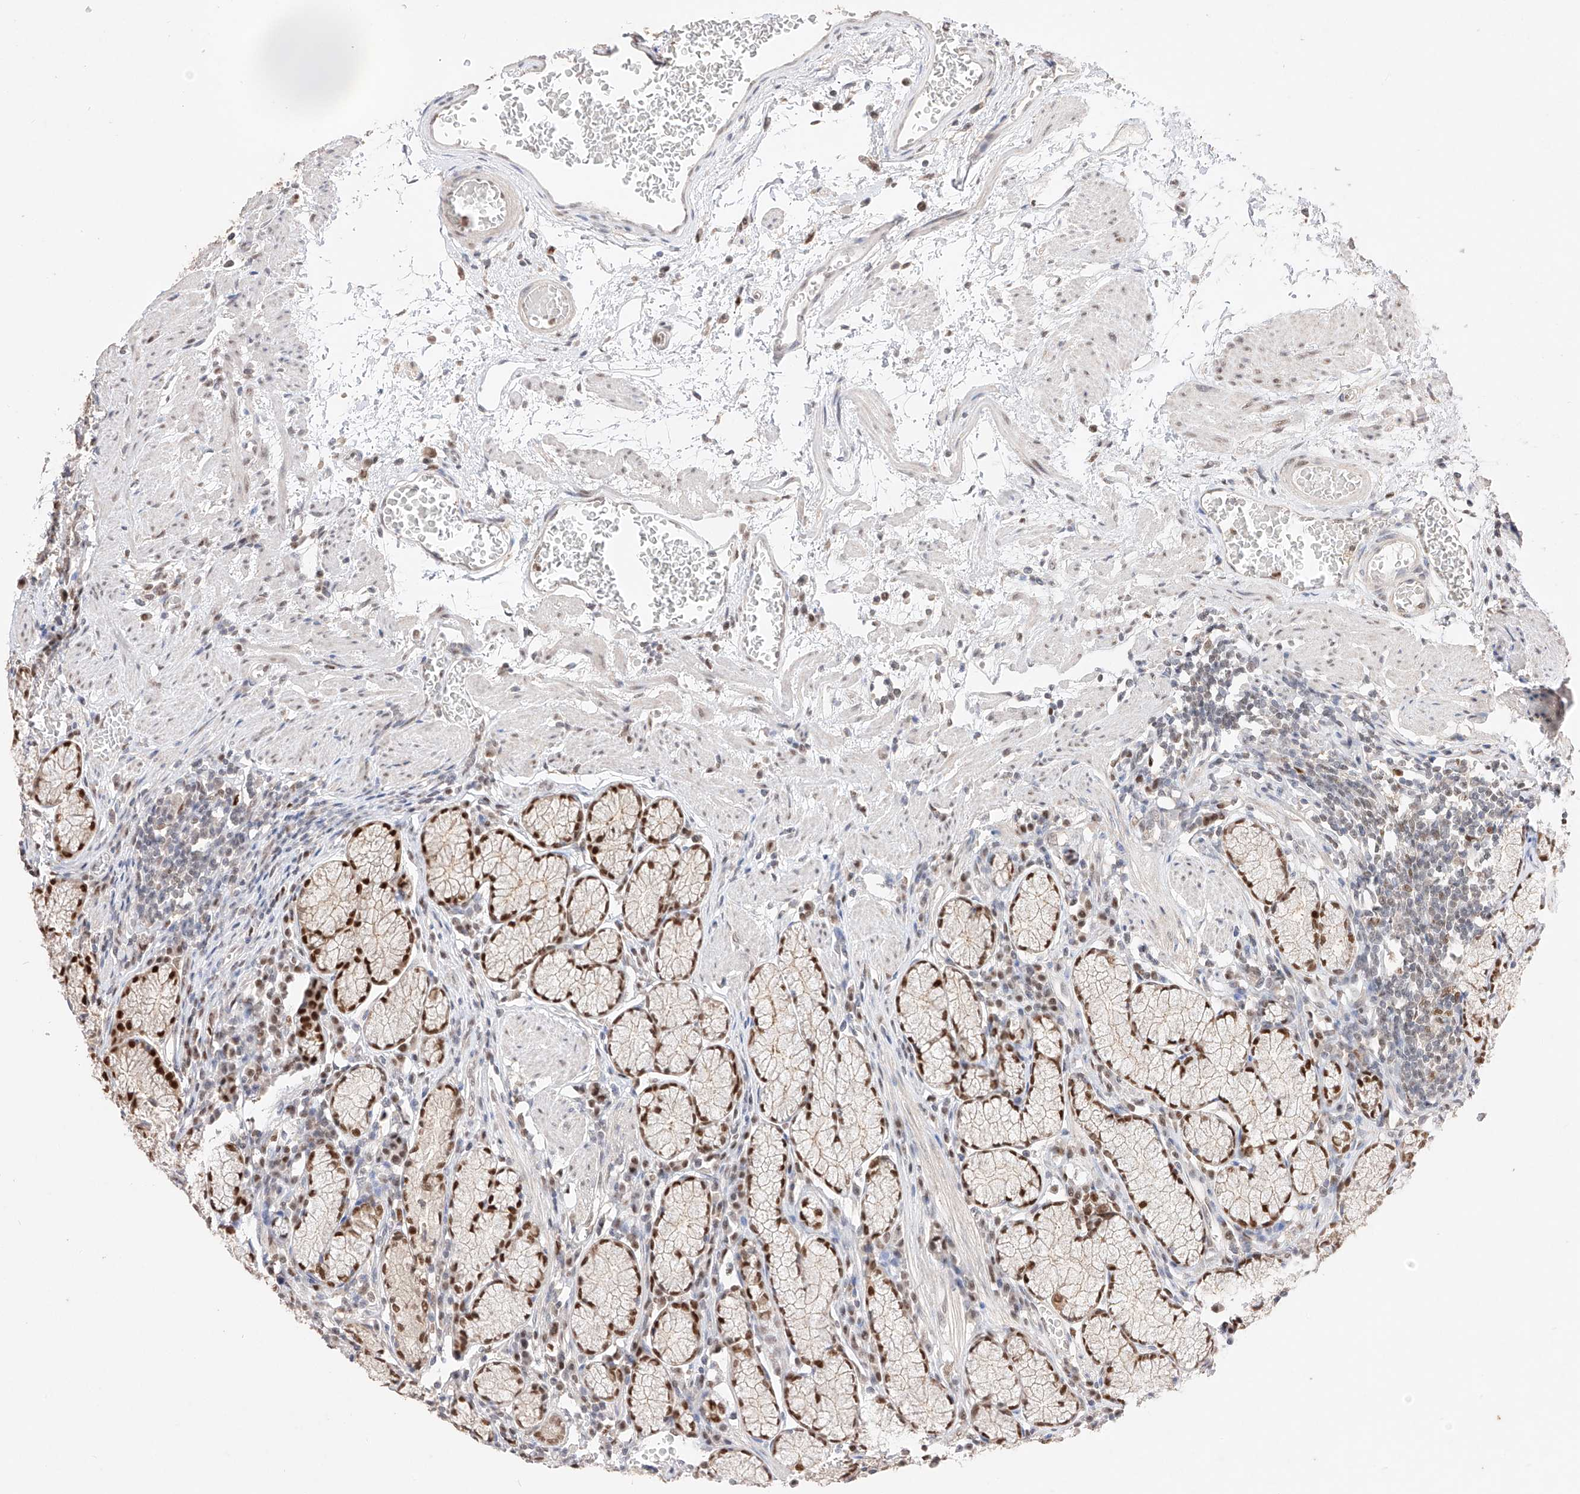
{"staining": {"intensity": "strong", "quantity": ">75%", "location": "nuclear"}, "tissue": "stomach", "cell_type": "Glandular cells", "image_type": "normal", "snomed": [{"axis": "morphology", "description": "Normal tissue, NOS"}, {"axis": "topography", "description": "Stomach"}], "caption": "Immunohistochemistry of benign stomach shows high levels of strong nuclear positivity in about >75% of glandular cells. (DAB (3,3'-diaminobenzidine) IHC with brightfield microscopy, high magnification).", "gene": "APIP", "patient": {"sex": "male", "age": 55}}